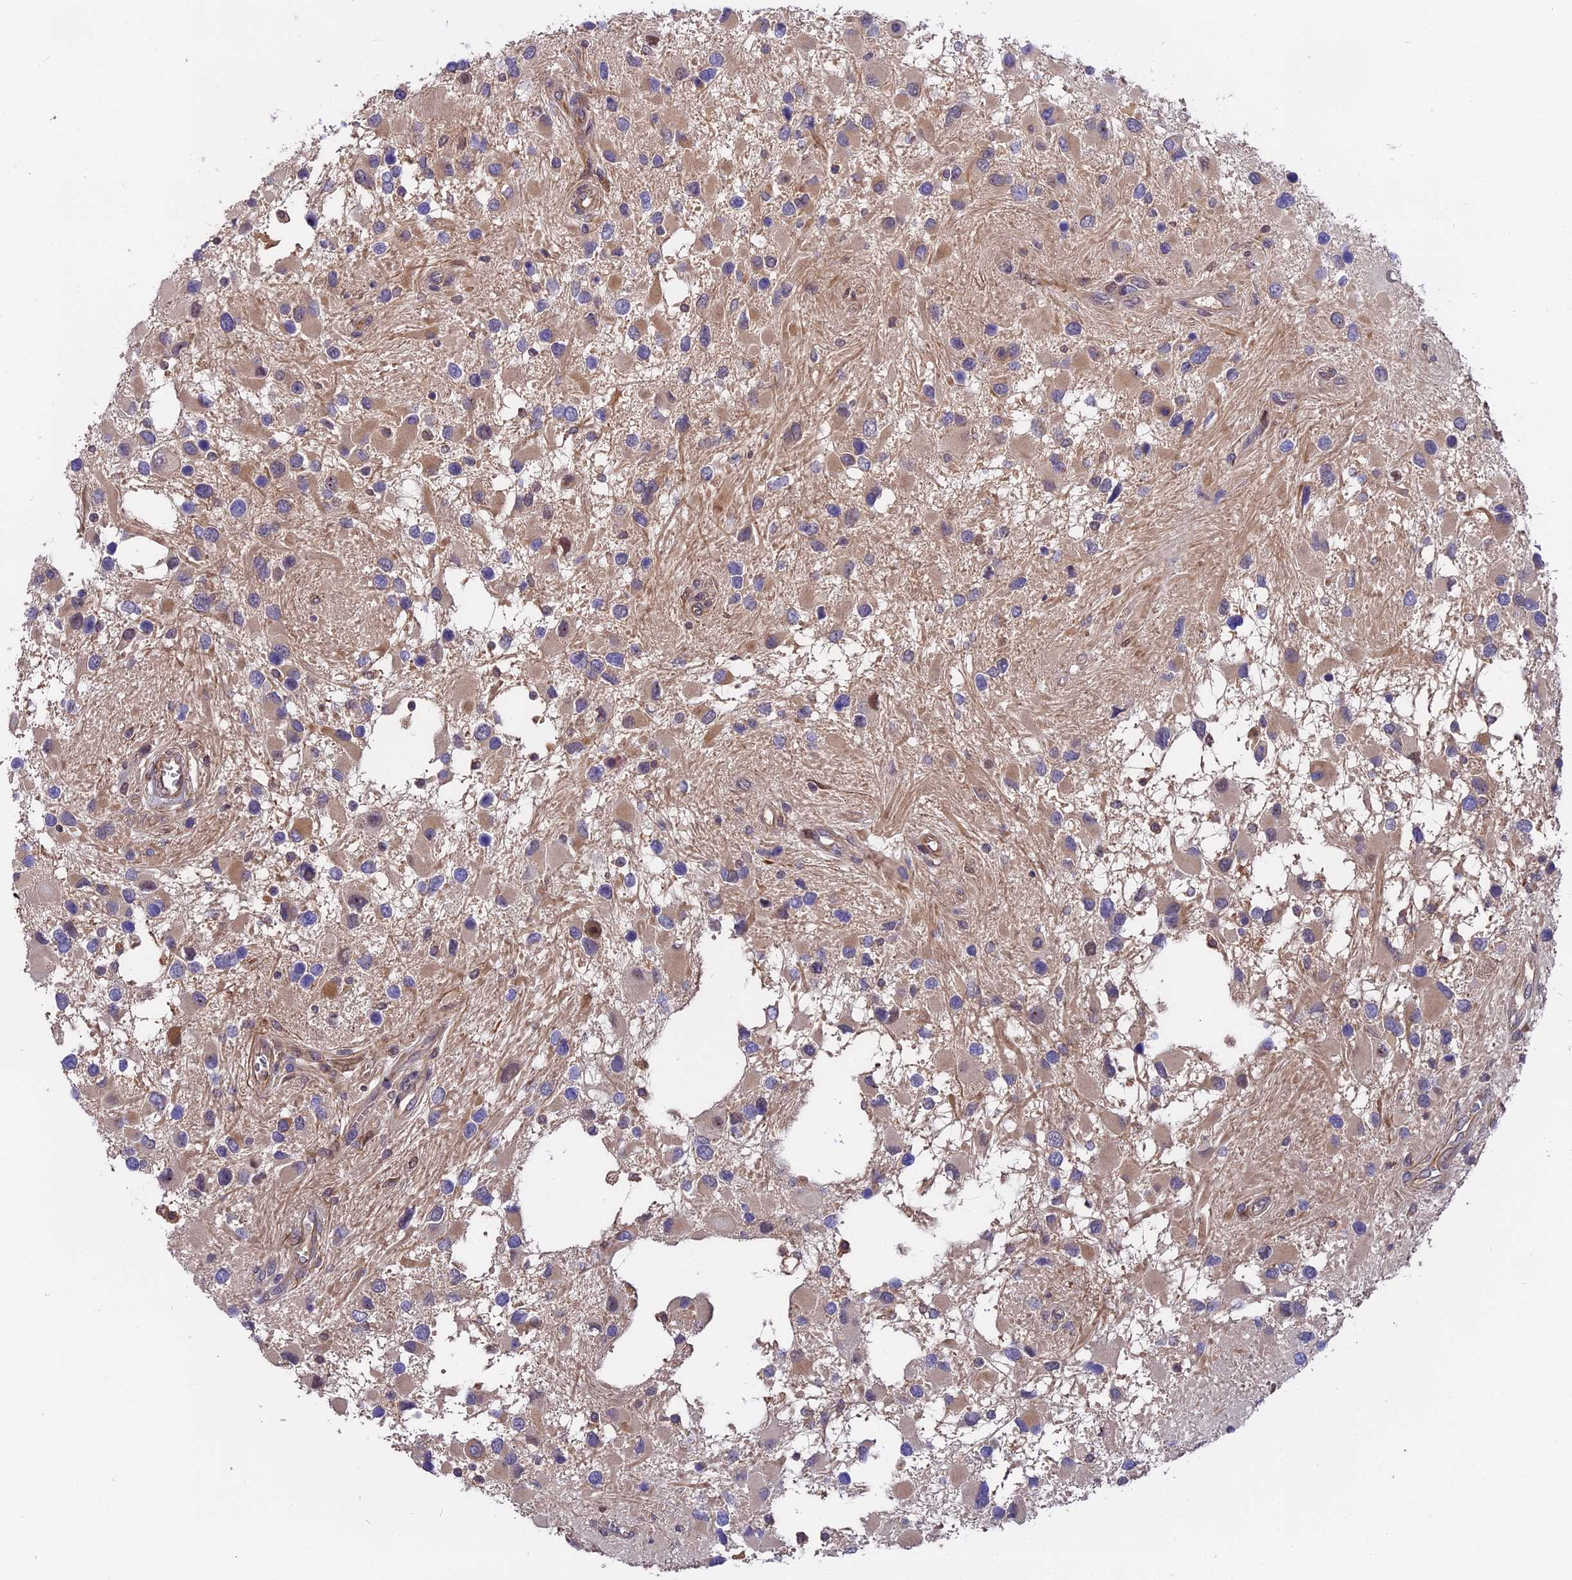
{"staining": {"intensity": "moderate", "quantity": "25%-75%", "location": "cytoplasmic/membranous"}, "tissue": "glioma", "cell_type": "Tumor cells", "image_type": "cancer", "snomed": [{"axis": "morphology", "description": "Glioma, malignant, High grade"}, {"axis": "topography", "description": "Brain"}], "caption": "Moderate cytoplasmic/membranous expression is seen in approximately 25%-75% of tumor cells in glioma.", "gene": "FAM118B", "patient": {"sex": "male", "age": 53}}